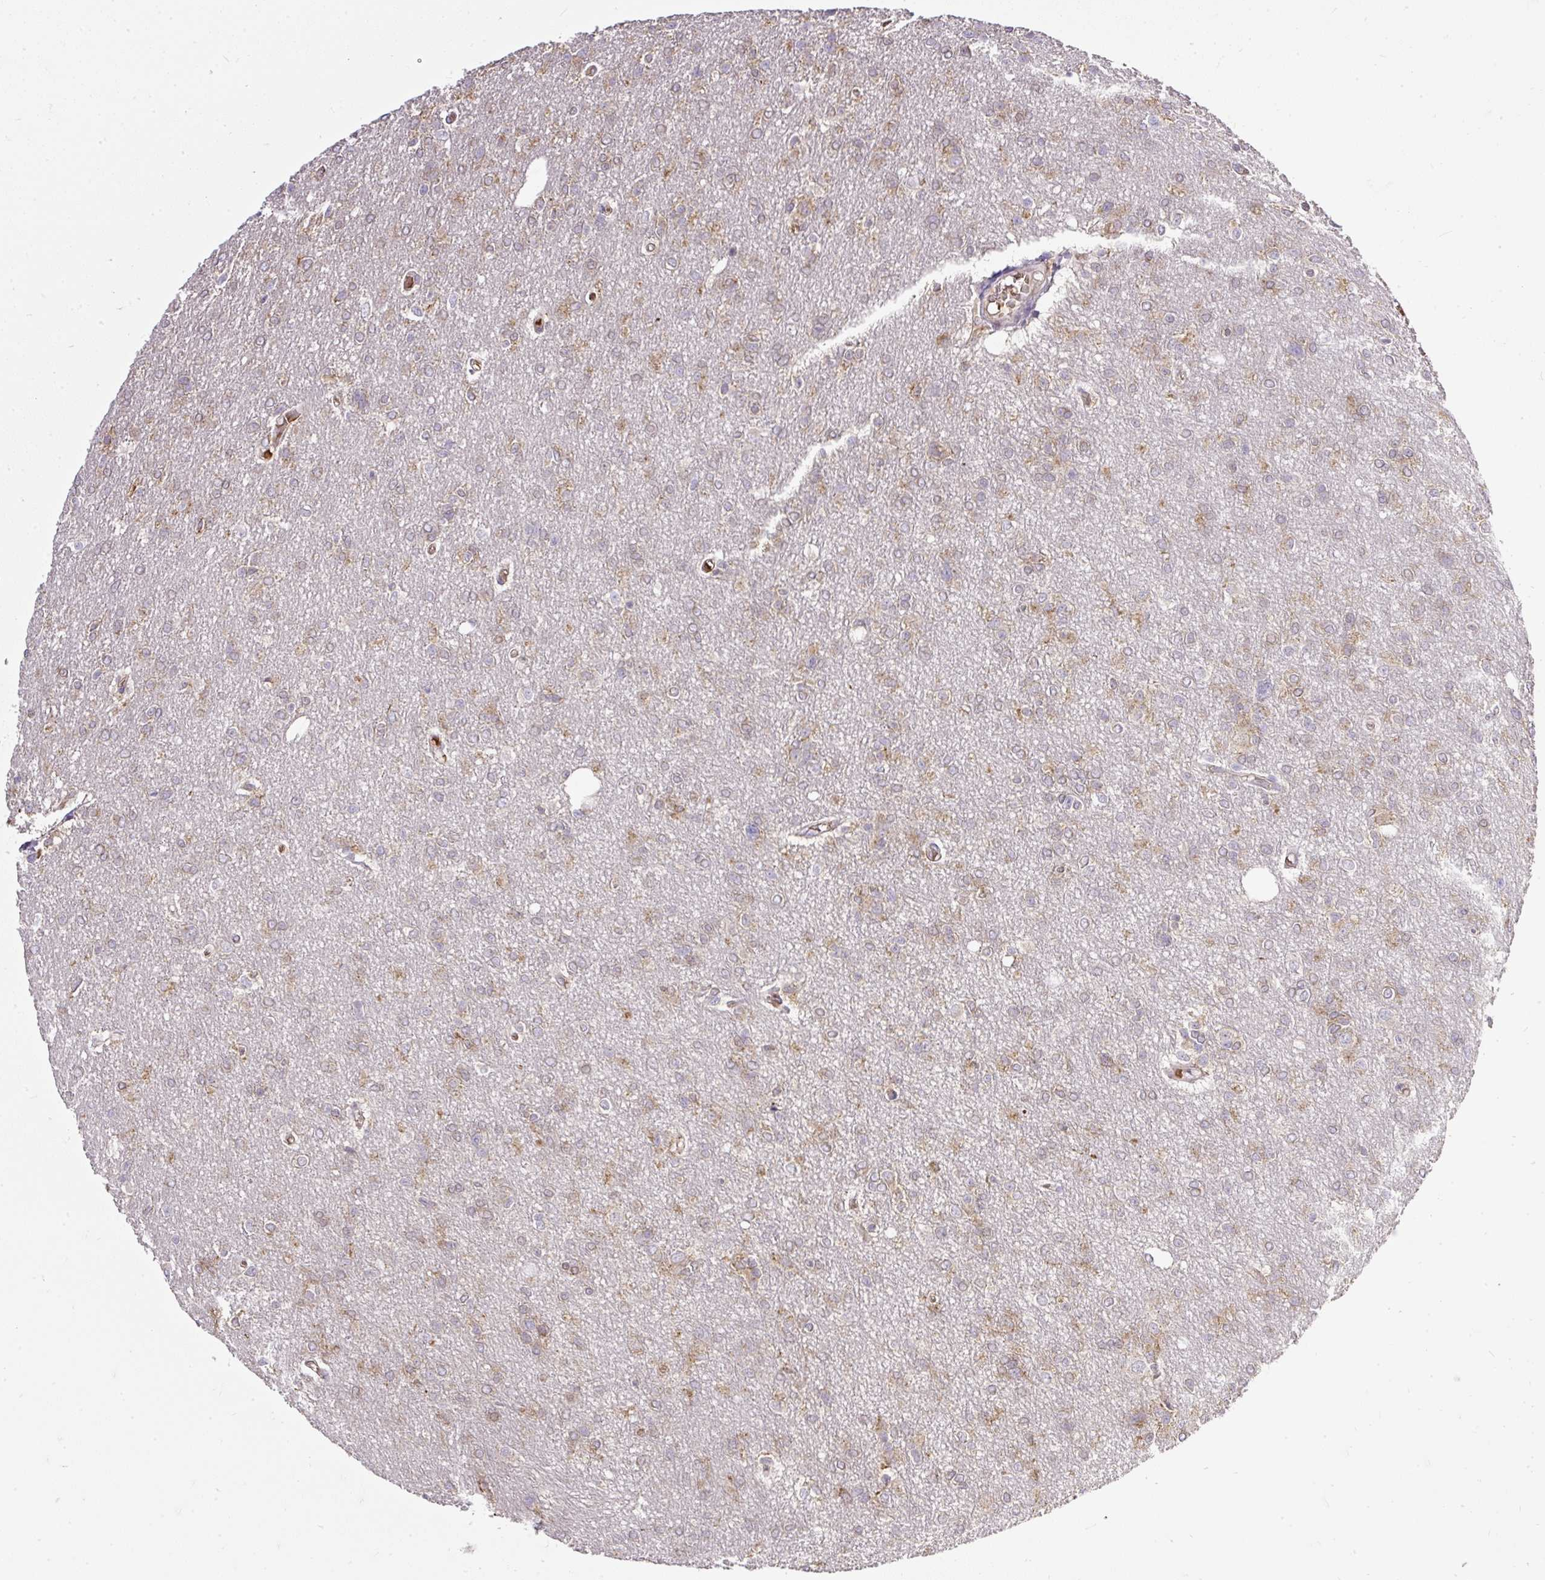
{"staining": {"intensity": "weak", "quantity": "25%-75%", "location": "cytoplasmic/membranous"}, "tissue": "glioma", "cell_type": "Tumor cells", "image_type": "cancer", "snomed": [{"axis": "morphology", "description": "Glioma, malignant, Low grade"}, {"axis": "topography", "description": "Brain"}], "caption": "This histopathology image reveals malignant glioma (low-grade) stained with immunohistochemistry (IHC) to label a protein in brown. The cytoplasmic/membranous of tumor cells show weak positivity for the protein. Nuclei are counter-stained blue.", "gene": "SMC4", "patient": {"sex": "male", "age": 26}}